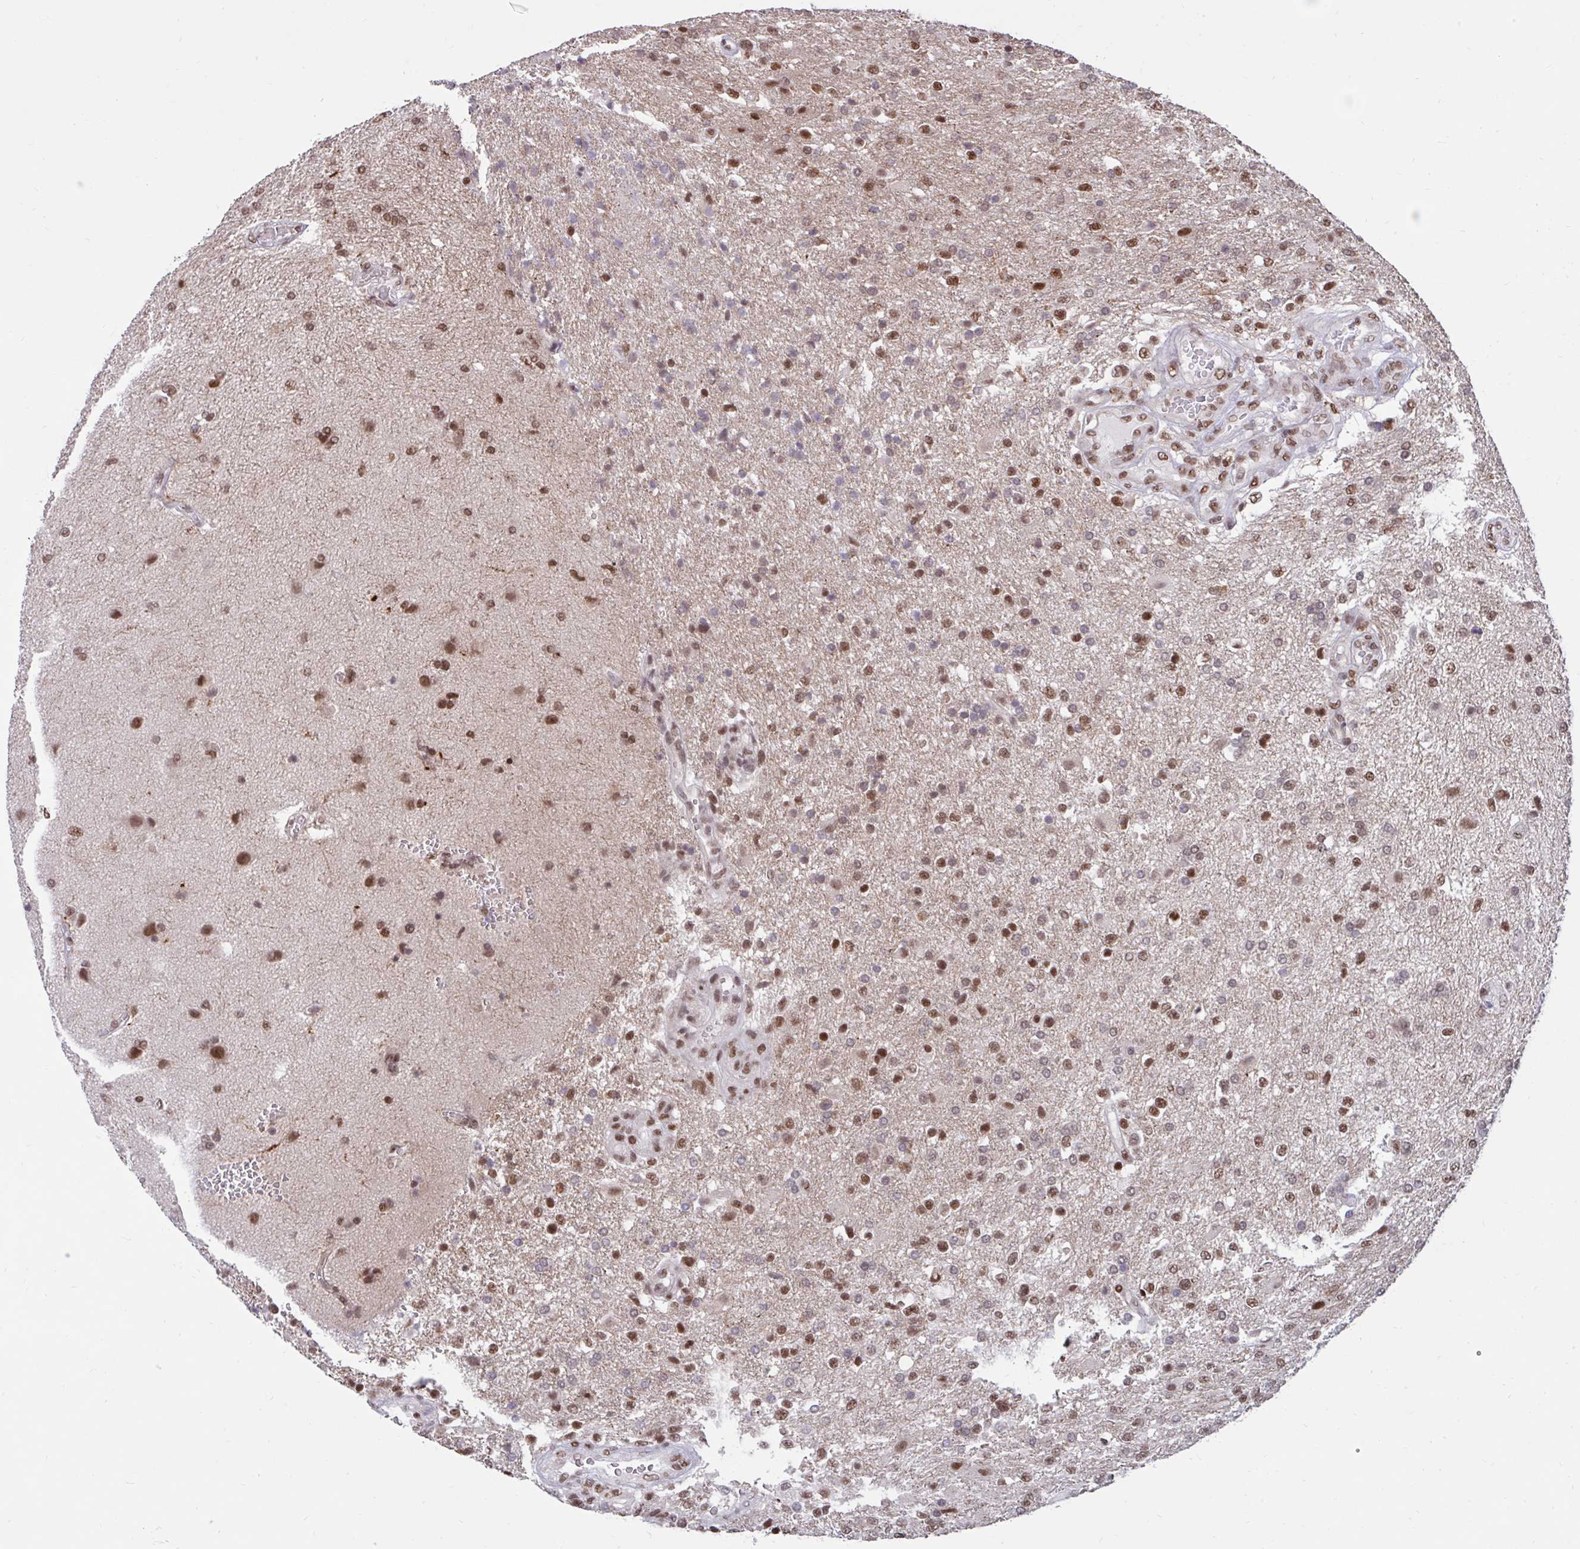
{"staining": {"intensity": "moderate", "quantity": "25%-75%", "location": "nuclear"}, "tissue": "glioma", "cell_type": "Tumor cells", "image_type": "cancer", "snomed": [{"axis": "morphology", "description": "Glioma, malignant, High grade"}, {"axis": "topography", "description": "Brain"}], "caption": "Immunohistochemistry (IHC) of human malignant glioma (high-grade) exhibits medium levels of moderate nuclear positivity in about 25%-75% of tumor cells.", "gene": "PHF10", "patient": {"sex": "male", "age": 56}}